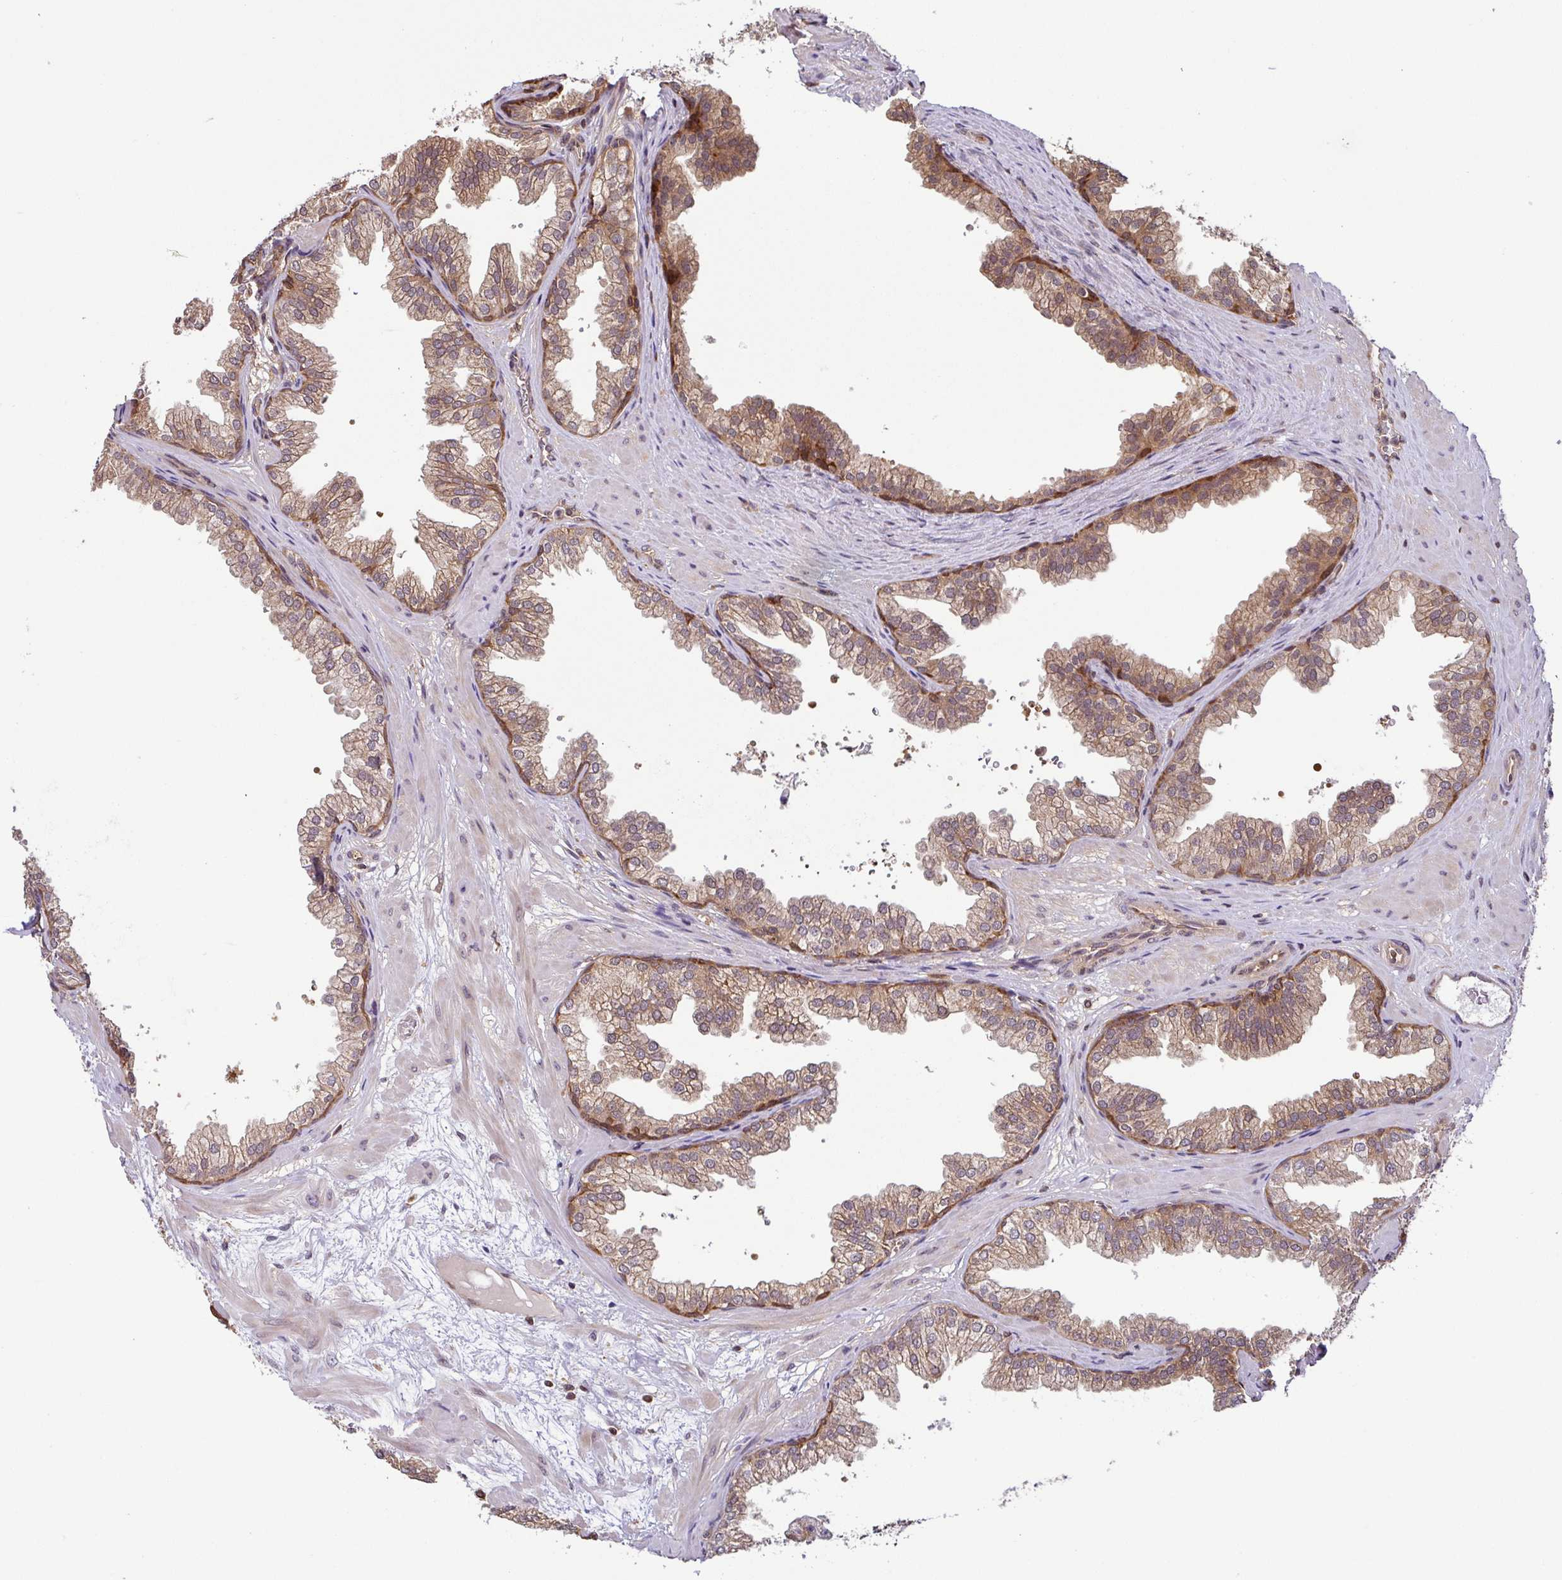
{"staining": {"intensity": "moderate", "quantity": ">75%", "location": "cytoplasmic/membranous"}, "tissue": "prostate", "cell_type": "Glandular cells", "image_type": "normal", "snomed": [{"axis": "morphology", "description": "Normal tissue, NOS"}, {"axis": "topography", "description": "Prostate"}], "caption": "This photomicrograph exhibits unremarkable prostate stained with IHC to label a protein in brown. The cytoplasmic/membranous of glandular cells show moderate positivity for the protein. Nuclei are counter-stained blue.", "gene": "SHB", "patient": {"sex": "male", "age": 37}}